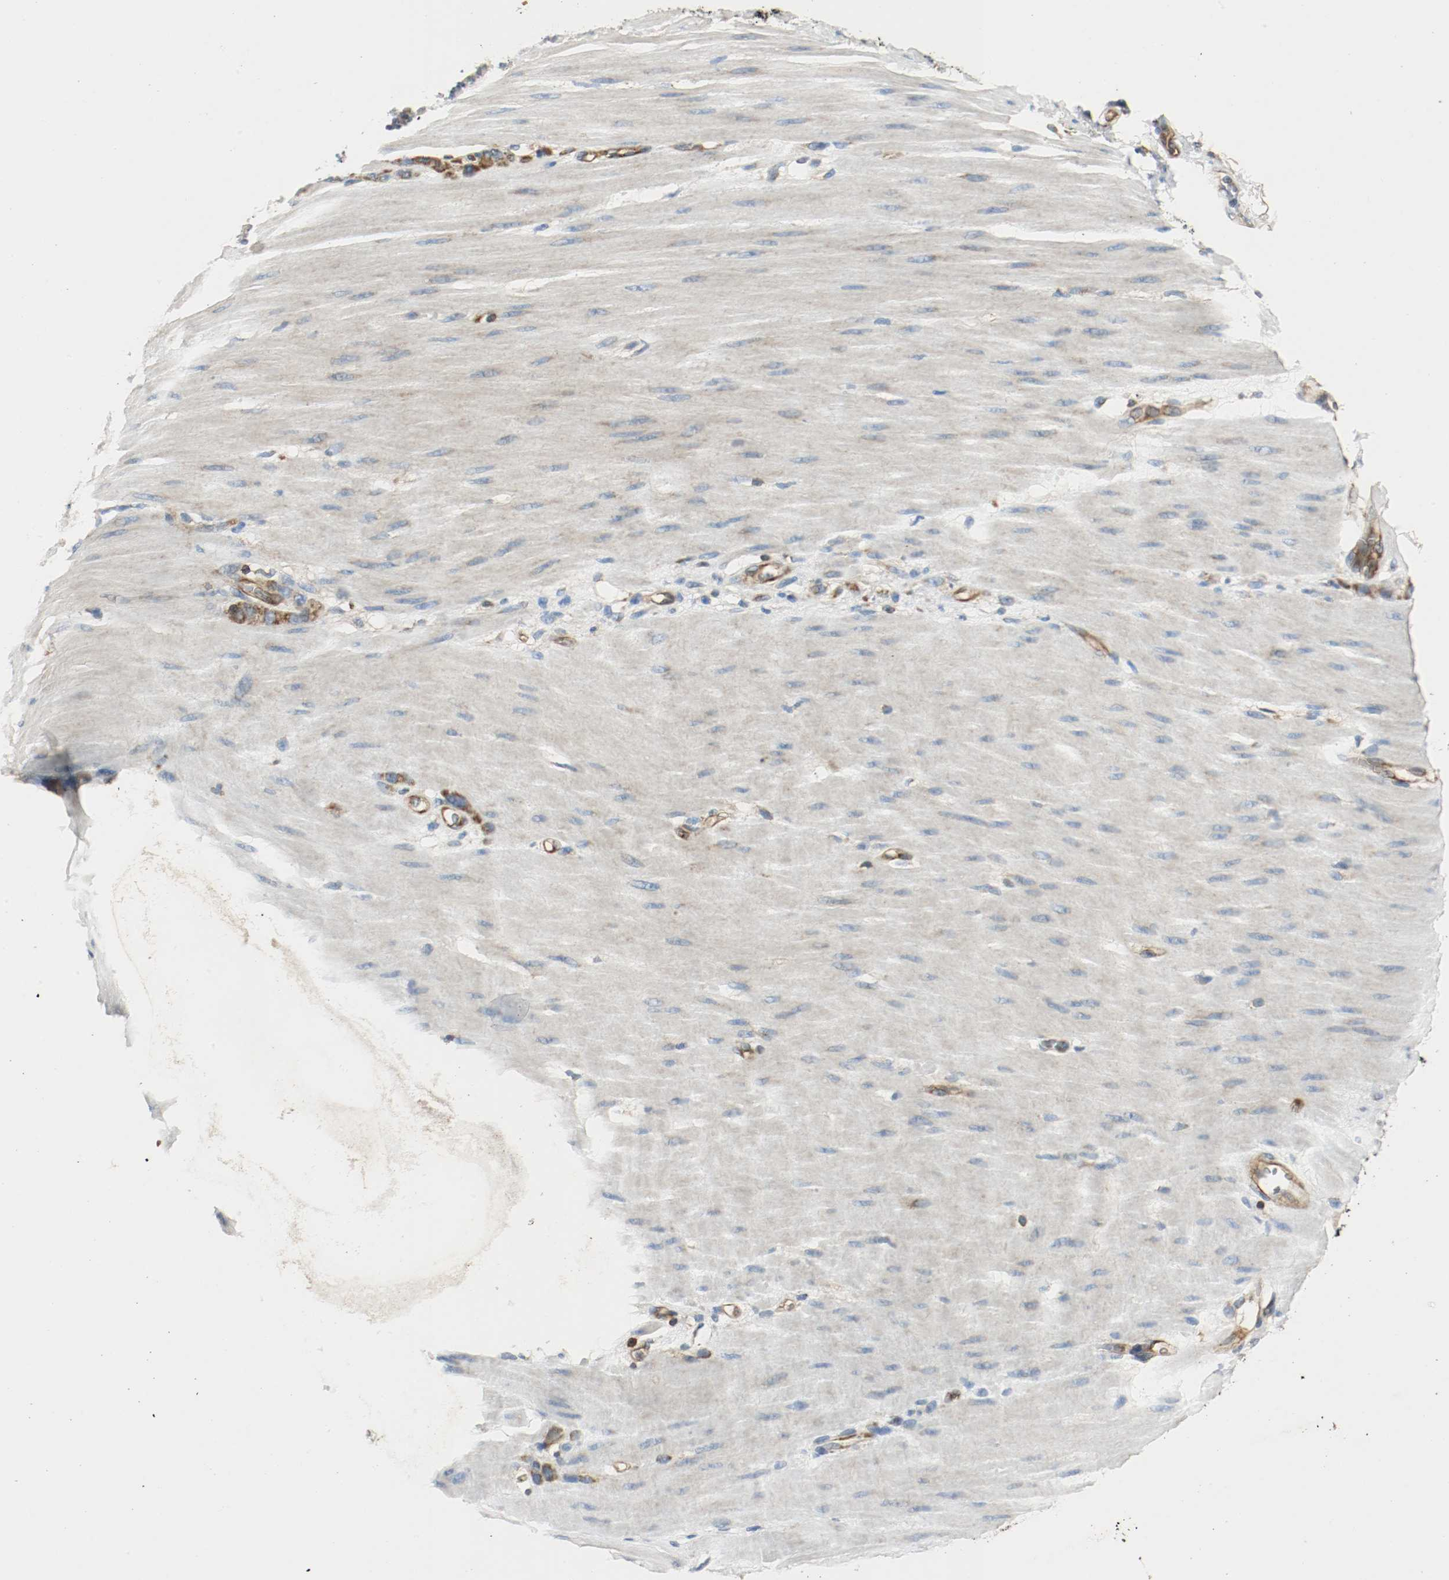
{"staining": {"intensity": "strong", "quantity": ">75%", "location": "cytoplasmic/membranous"}, "tissue": "stomach cancer", "cell_type": "Tumor cells", "image_type": "cancer", "snomed": [{"axis": "morphology", "description": "Adenocarcinoma, NOS"}, {"axis": "topography", "description": "Stomach"}], "caption": "High-magnification brightfield microscopy of stomach cancer (adenocarcinoma) stained with DAB (brown) and counterstained with hematoxylin (blue). tumor cells exhibit strong cytoplasmic/membranous staining is identified in approximately>75% of cells. (Stains: DAB (3,3'-diaminobenzidine) in brown, nuclei in blue, Microscopy: brightfield microscopy at high magnification).", "gene": "PLCG1", "patient": {"sex": "male", "age": 82}}